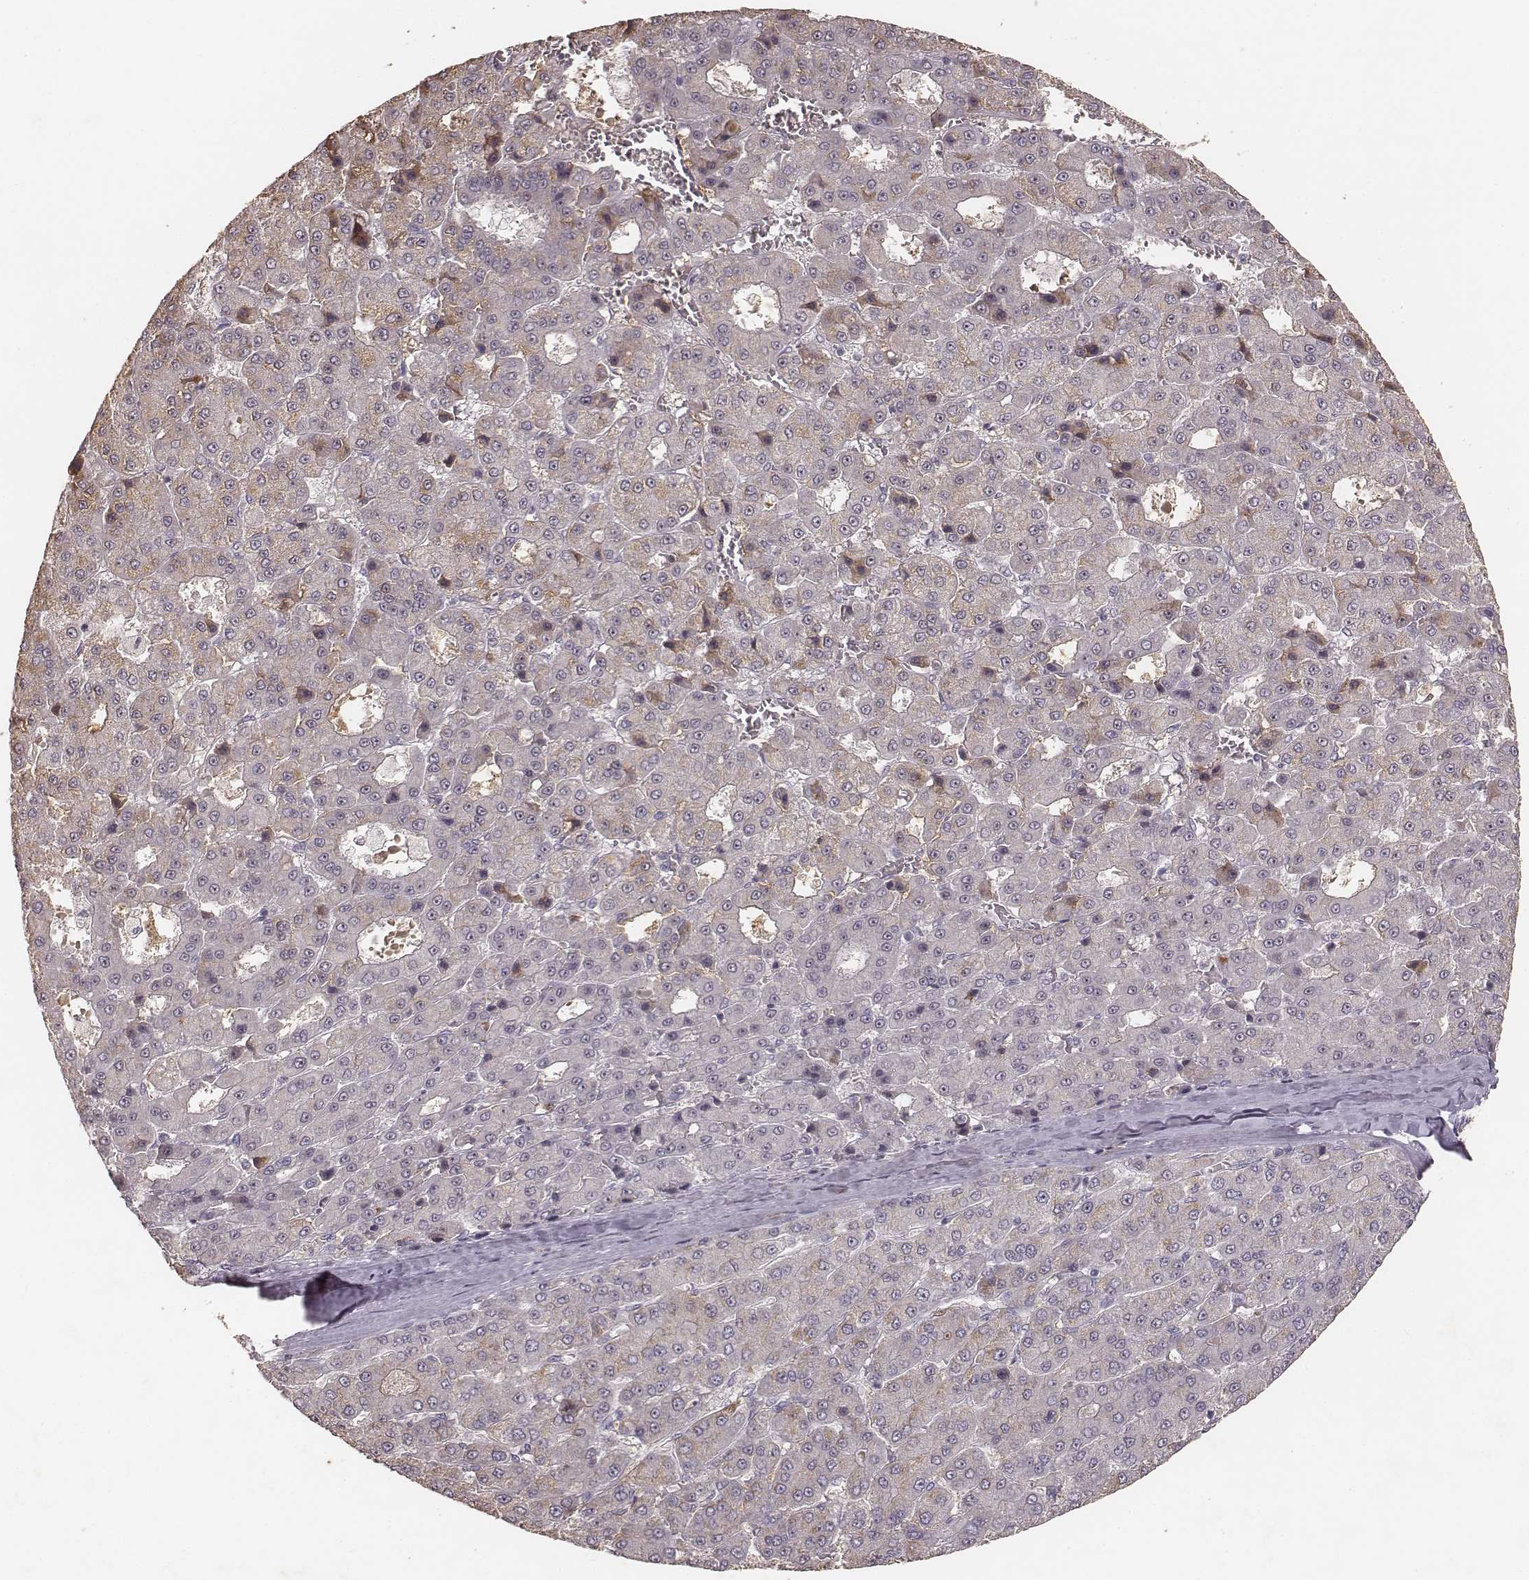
{"staining": {"intensity": "negative", "quantity": "none", "location": "none"}, "tissue": "liver cancer", "cell_type": "Tumor cells", "image_type": "cancer", "snomed": [{"axis": "morphology", "description": "Carcinoma, Hepatocellular, NOS"}, {"axis": "topography", "description": "Liver"}], "caption": "This is an immunohistochemistry image of liver hepatocellular carcinoma. There is no positivity in tumor cells.", "gene": "MADCAM1", "patient": {"sex": "male", "age": 70}}